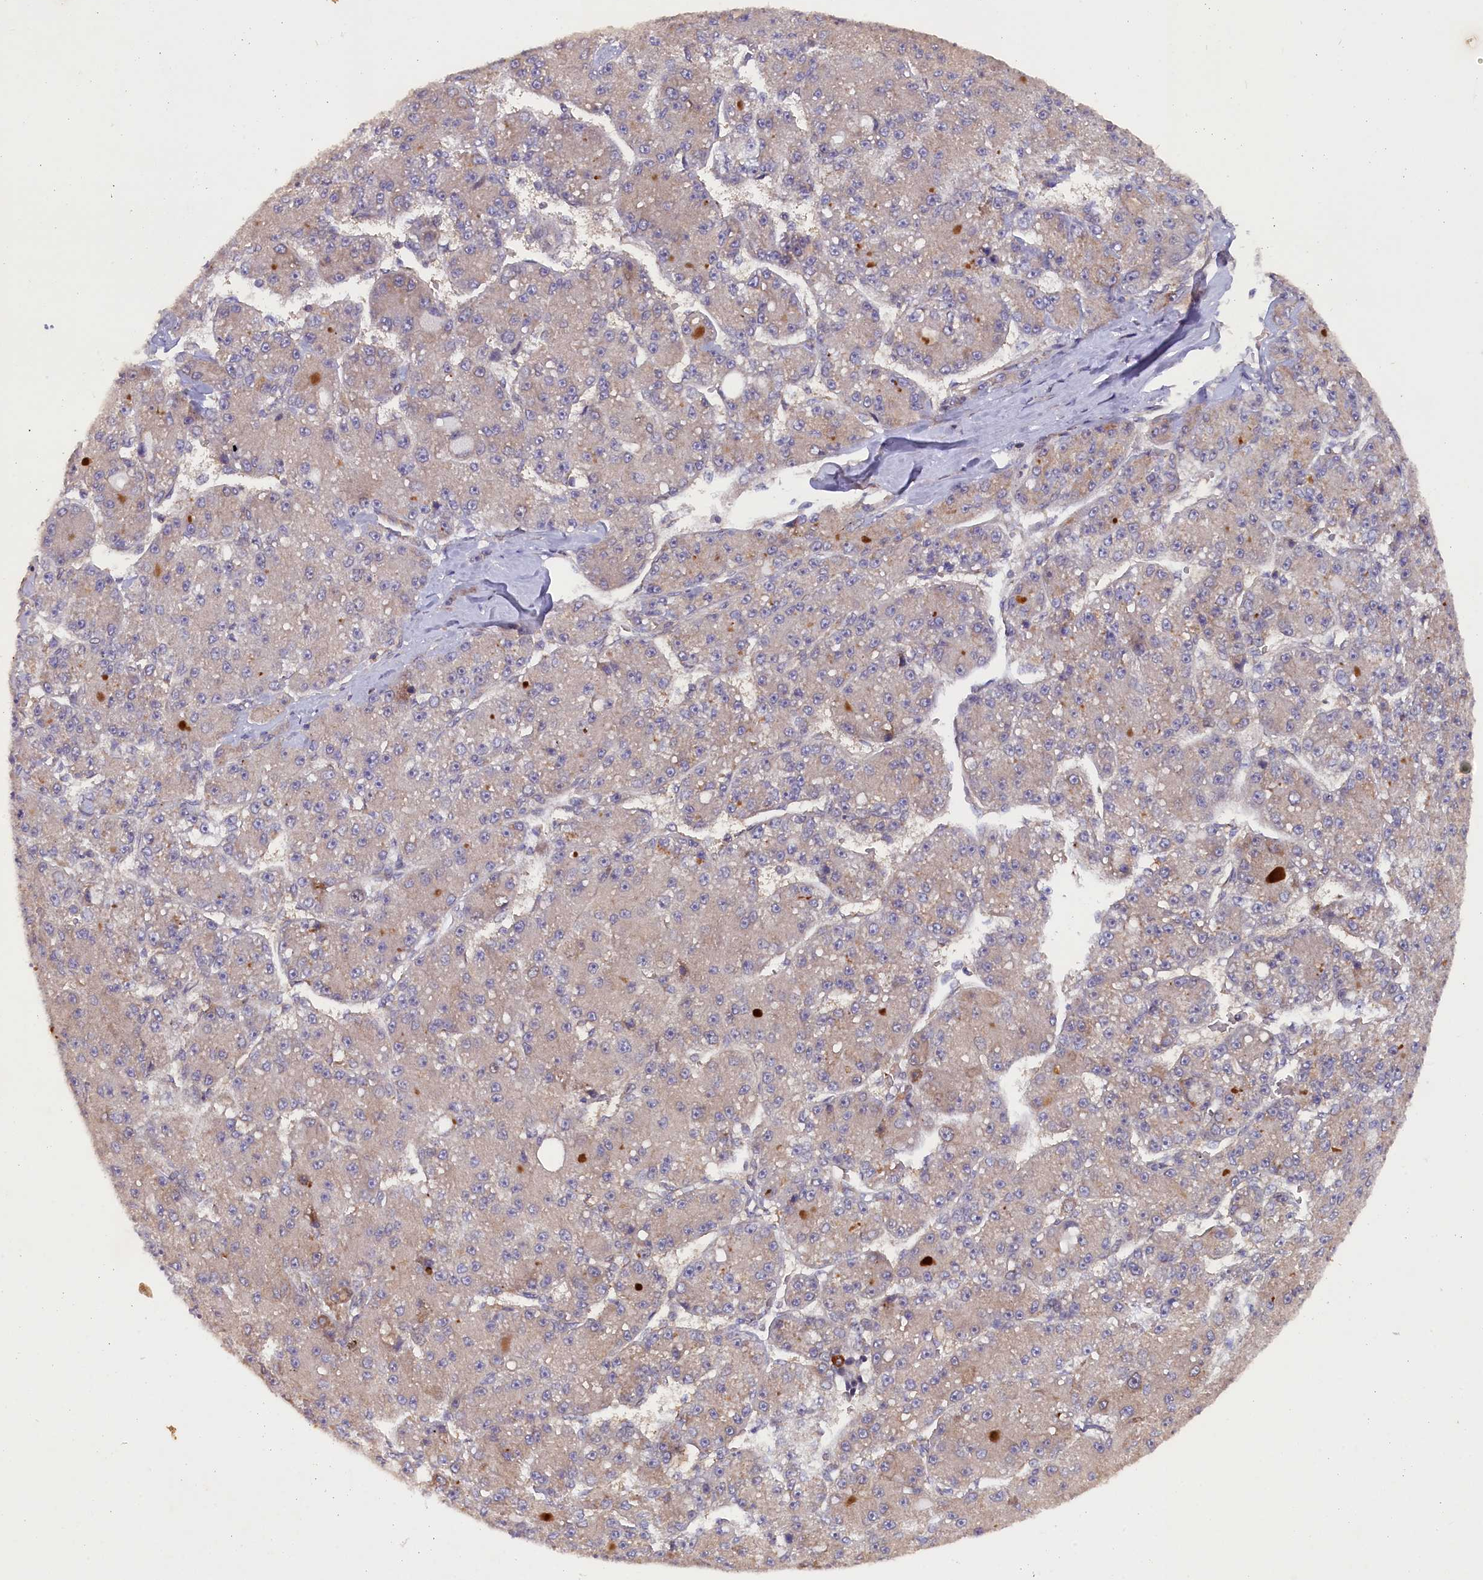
{"staining": {"intensity": "negative", "quantity": "none", "location": "none"}, "tissue": "liver cancer", "cell_type": "Tumor cells", "image_type": "cancer", "snomed": [{"axis": "morphology", "description": "Carcinoma, Hepatocellular, NOS"}, {"axis": "topography", "description": "Liver"}], "caption": "Image shows no significant protein staining in tumor cells of liver hepatocellular carcinoma. (Brightfield microscopy of DAB immunohistochemistry (IHC) at high magnification).", "gene": "JPT2", "patient": {"sex": "male", "age": 67}}